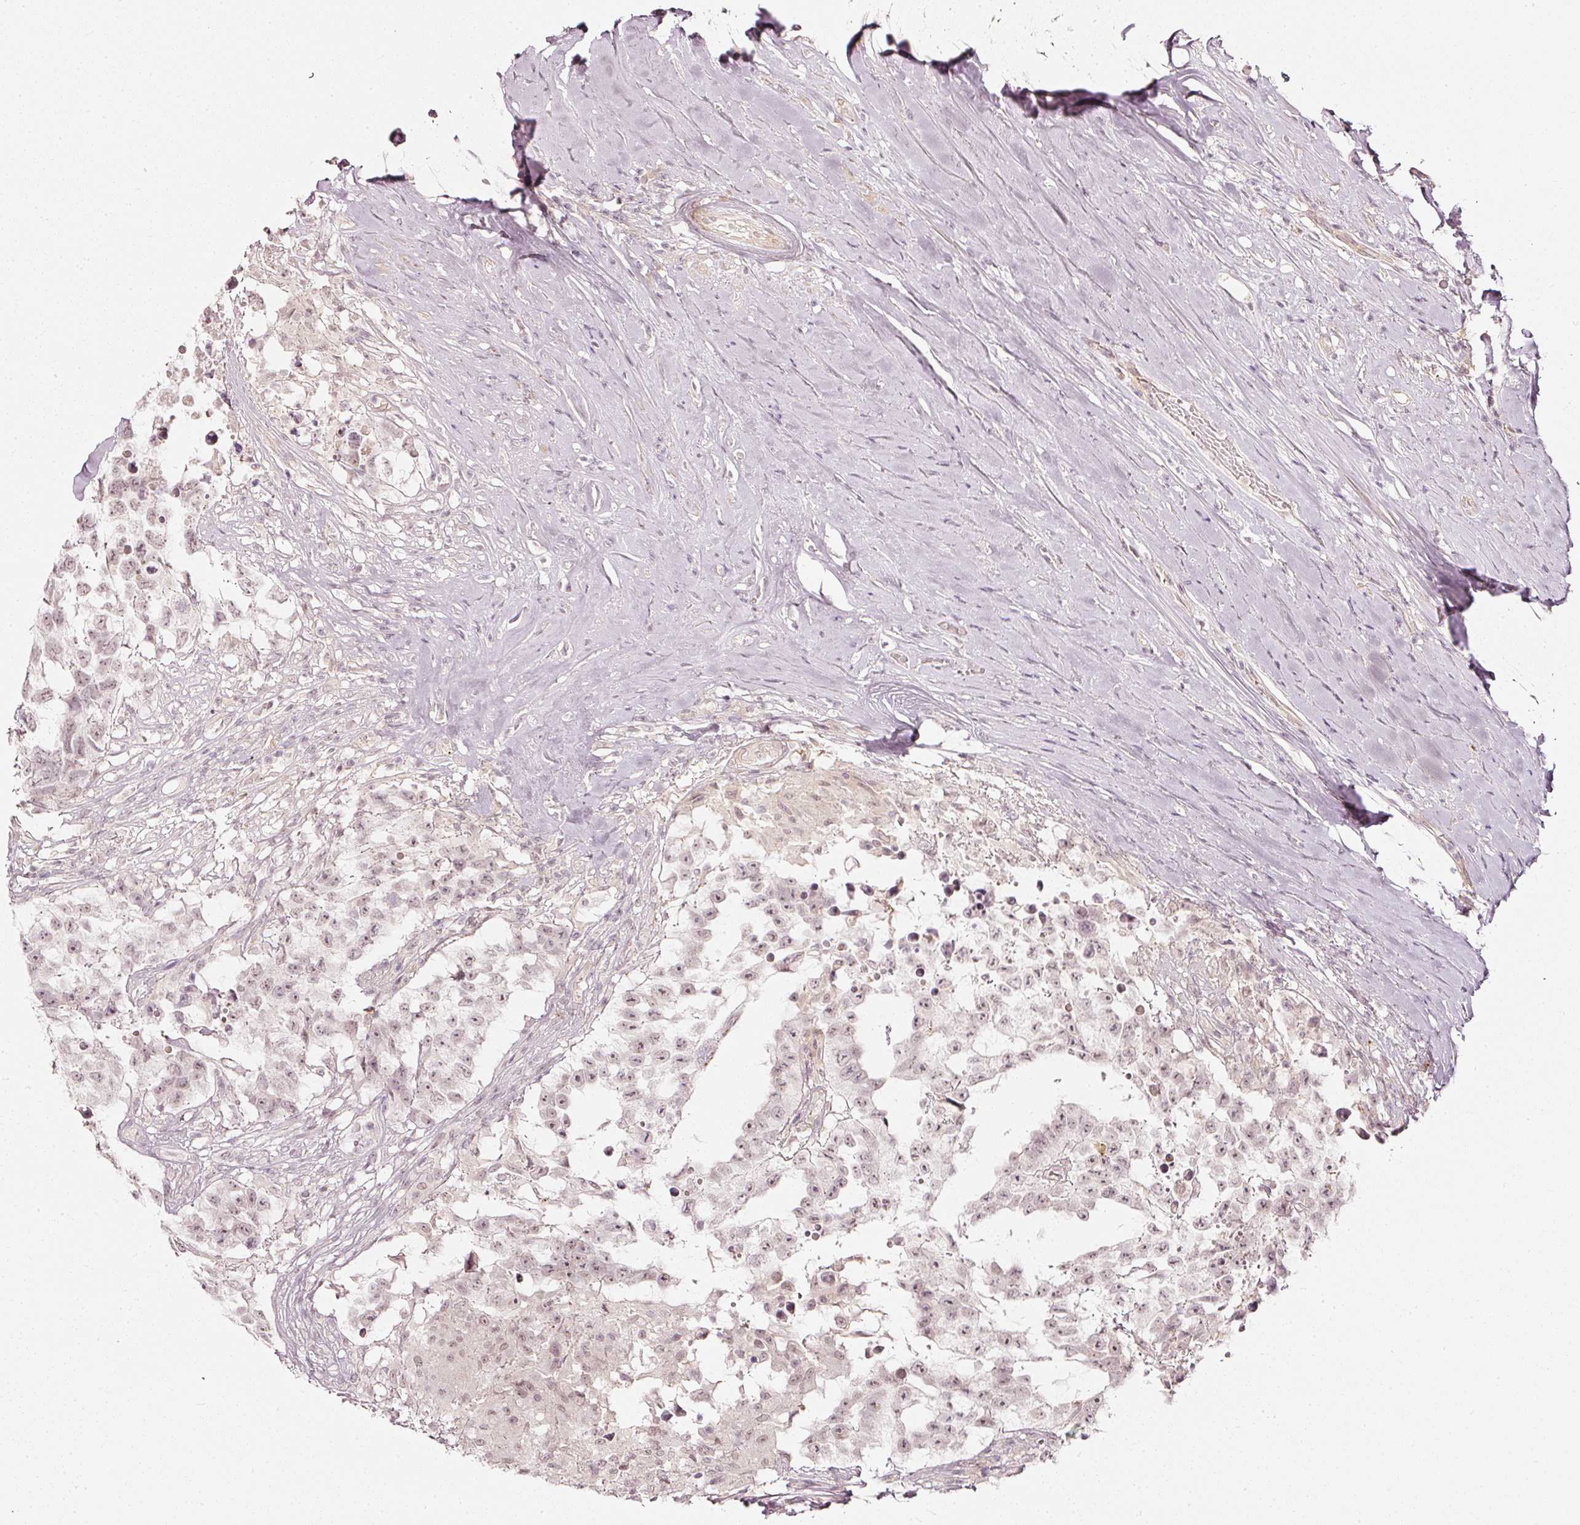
{"staining": {"intensity": "weak", "quantity": "<25%", "location": "nuclear"}, "tissue": "testis cancer", "cell_type": "Tumor cells", "image_type": "cancer", "snomed": [{"axis": "morphology", "description": "Carcinoma, Embryonal, NOS"}, {"axis": "topography", "description": "Testis"}], "caption": "Tumor cells show no significant protein expression in testis cancer (embryonal carcinoma).", "gene": "DRD2", "patient": {"sex": "male", "age": 83}}